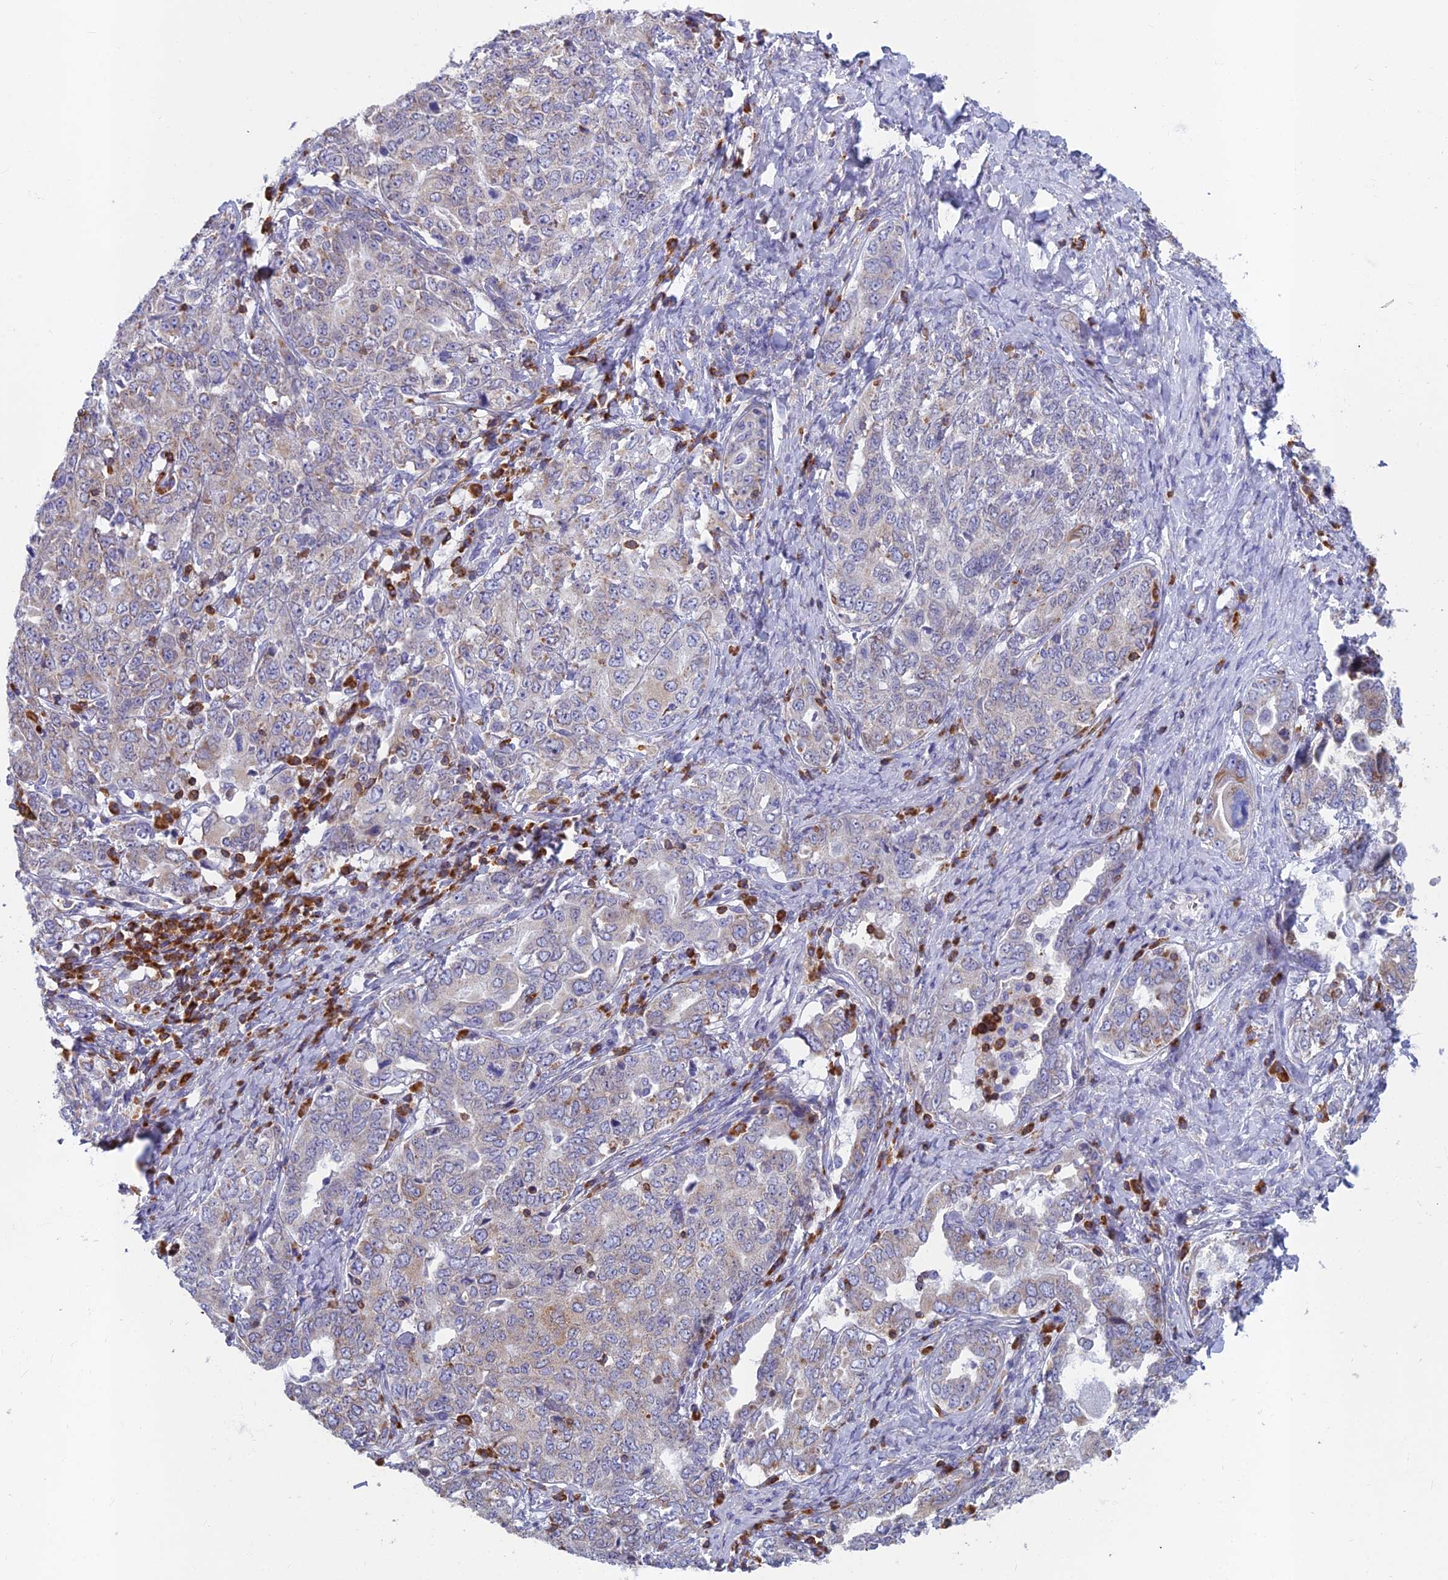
{"staining": {"intensity": "weak", "quantity": "<25%", "location": "cytoplasmic/membranous"}, "tissue": "ovarian cancer", "cell_type": "Tumor cells", "image_type": "cancer", "snomed": [{"axis": "morphology", "description": "Carcinoma, endometroid"}, {"axis": "topography", "description": "Ovary"}], "caption": "Immunohistochemical staining of endometroid carcinoma (ovarian) demonstrates no significant positivity in tumor cells. (Brightfield microscopy of DAB (3,3'-diaminobenzidine) immunohistochemistry at high magnification).", "gene": "ABI3BP", "patient": {"sex": "female", "age": 62}}